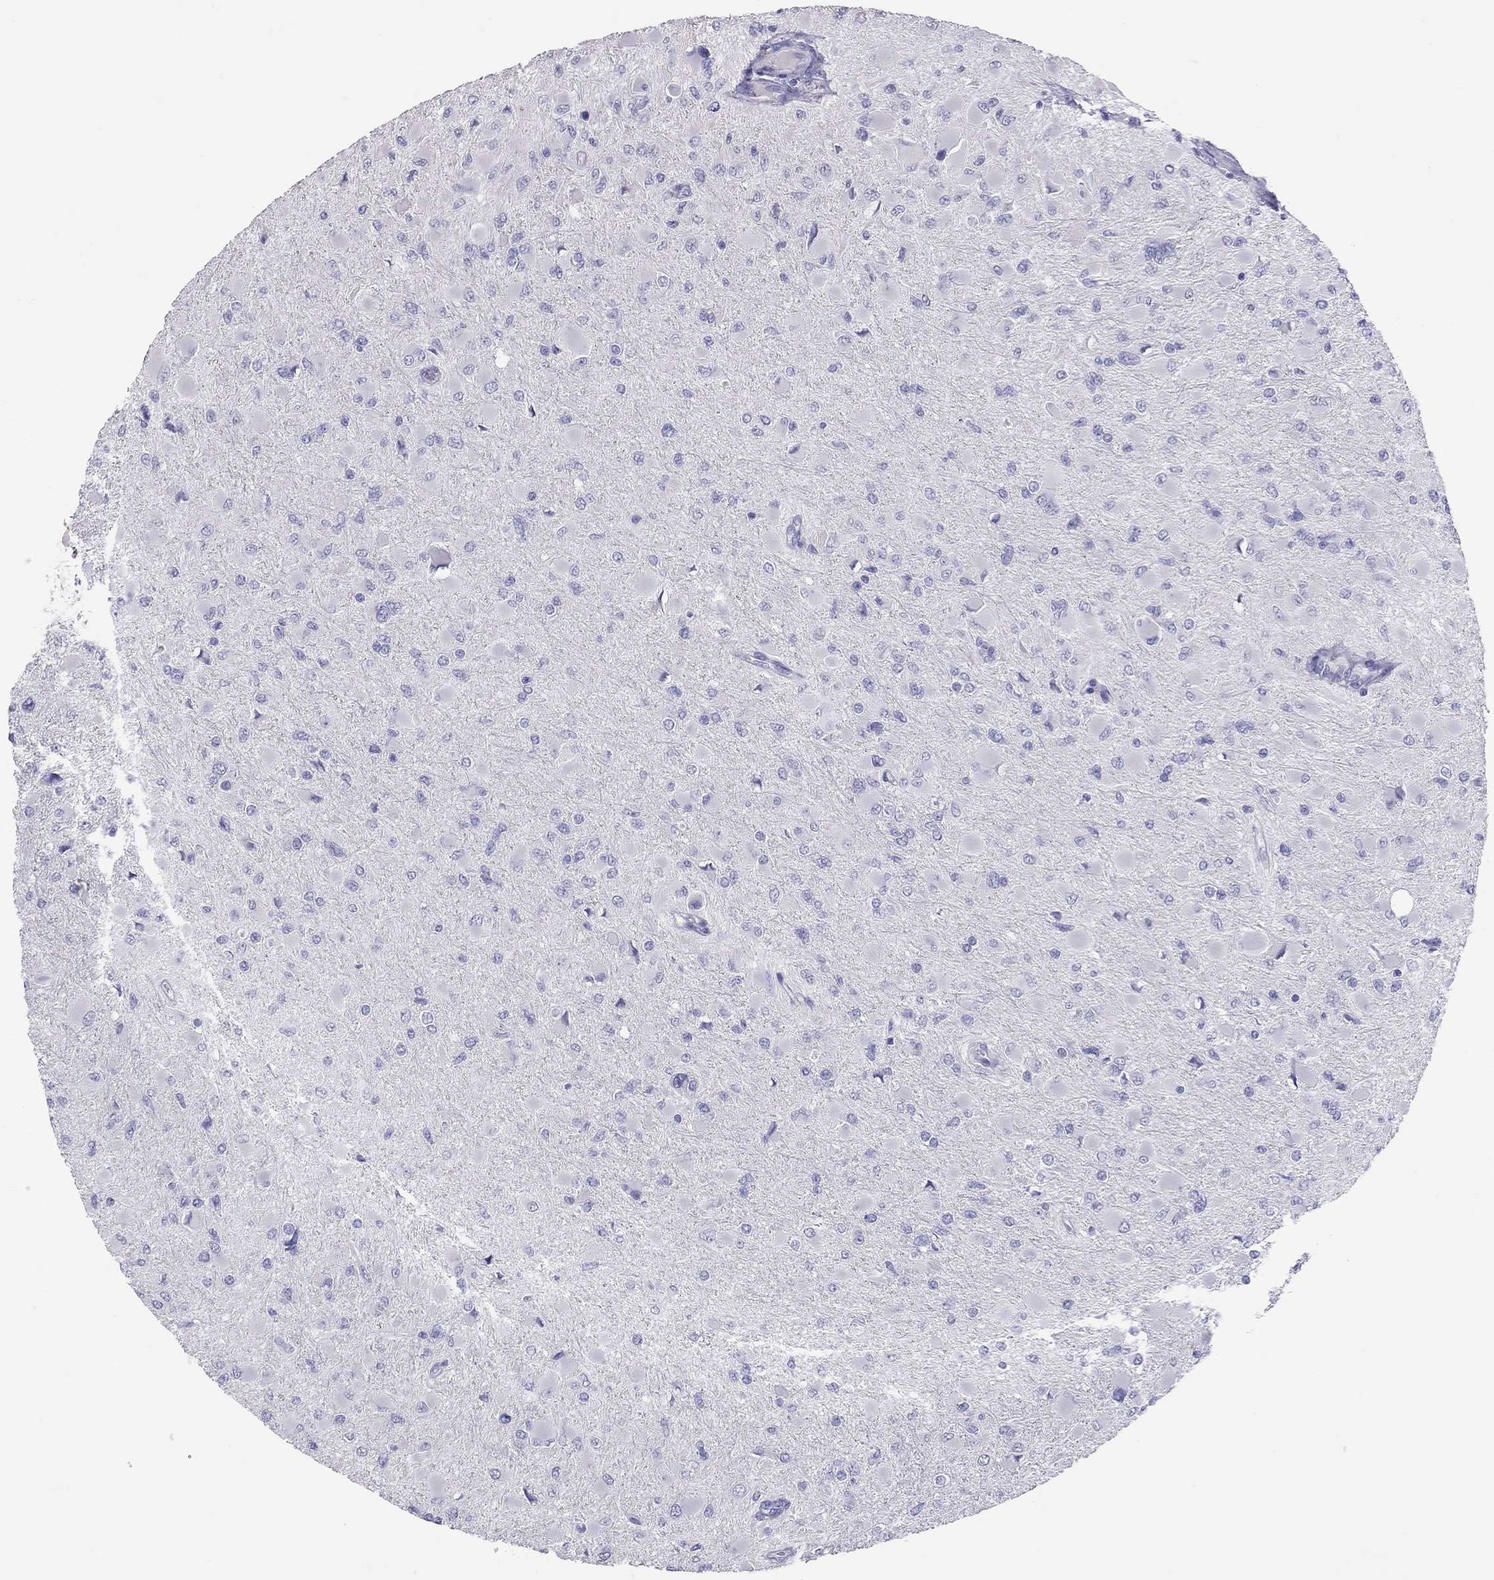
{"staining": {"intensity": "negative", "quantity": "none", "location": "none"}, "tissue": "glioma", "cell_type": "Tumor cells", "image_type": "cancer", "snomed": [{"axis": "morphology", "description": "Glioma, malignant, High grade"}, {"axis": "topography", "description": "Cerebral cortex"}], "caption": "Human glioma stained for a protein using immunohistochemistry demonstrates no expression in tumor cells.", "gene": "IL17REL", "patient": {"sex": "female", "age": 36}}